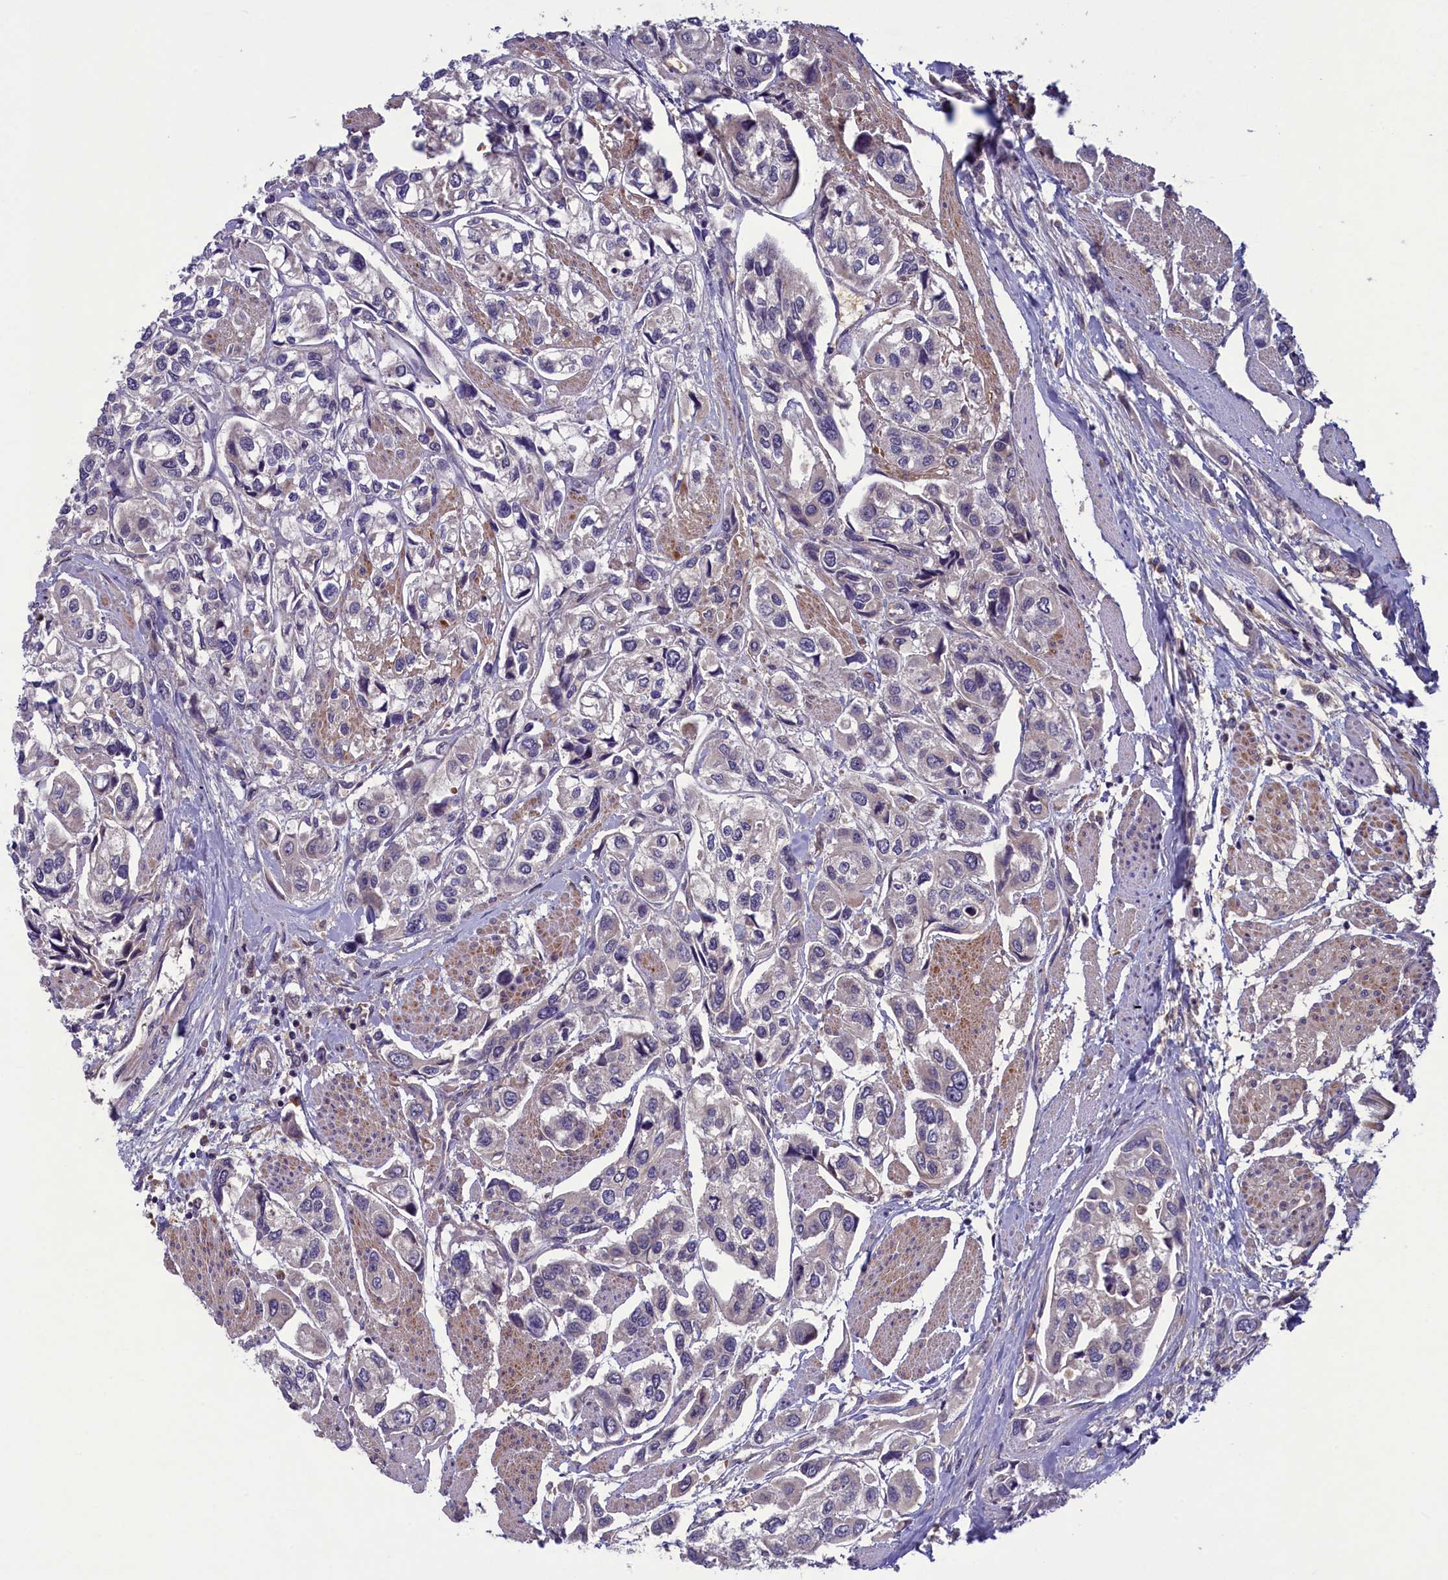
{"staining": {"intensity": "negative", "quantity": "none", "location": "none"}, "tissue": "urothelial cancer", "cell_type": "Tumor cells", "image_type": "cancer", "snomed": [{"axis": "morphology", "description": "Urothelial carcinoma, High grade"}, {"axis": "topography", "description": "Urinary bladder"}], "caption": "DAB immunohistochemical staining of human urothelial carcinoma (high-grade) exhibits no significant positivity in tumor cells.", "gene": "NUBP1", "patient": {"sex": "male", "age": 67}}